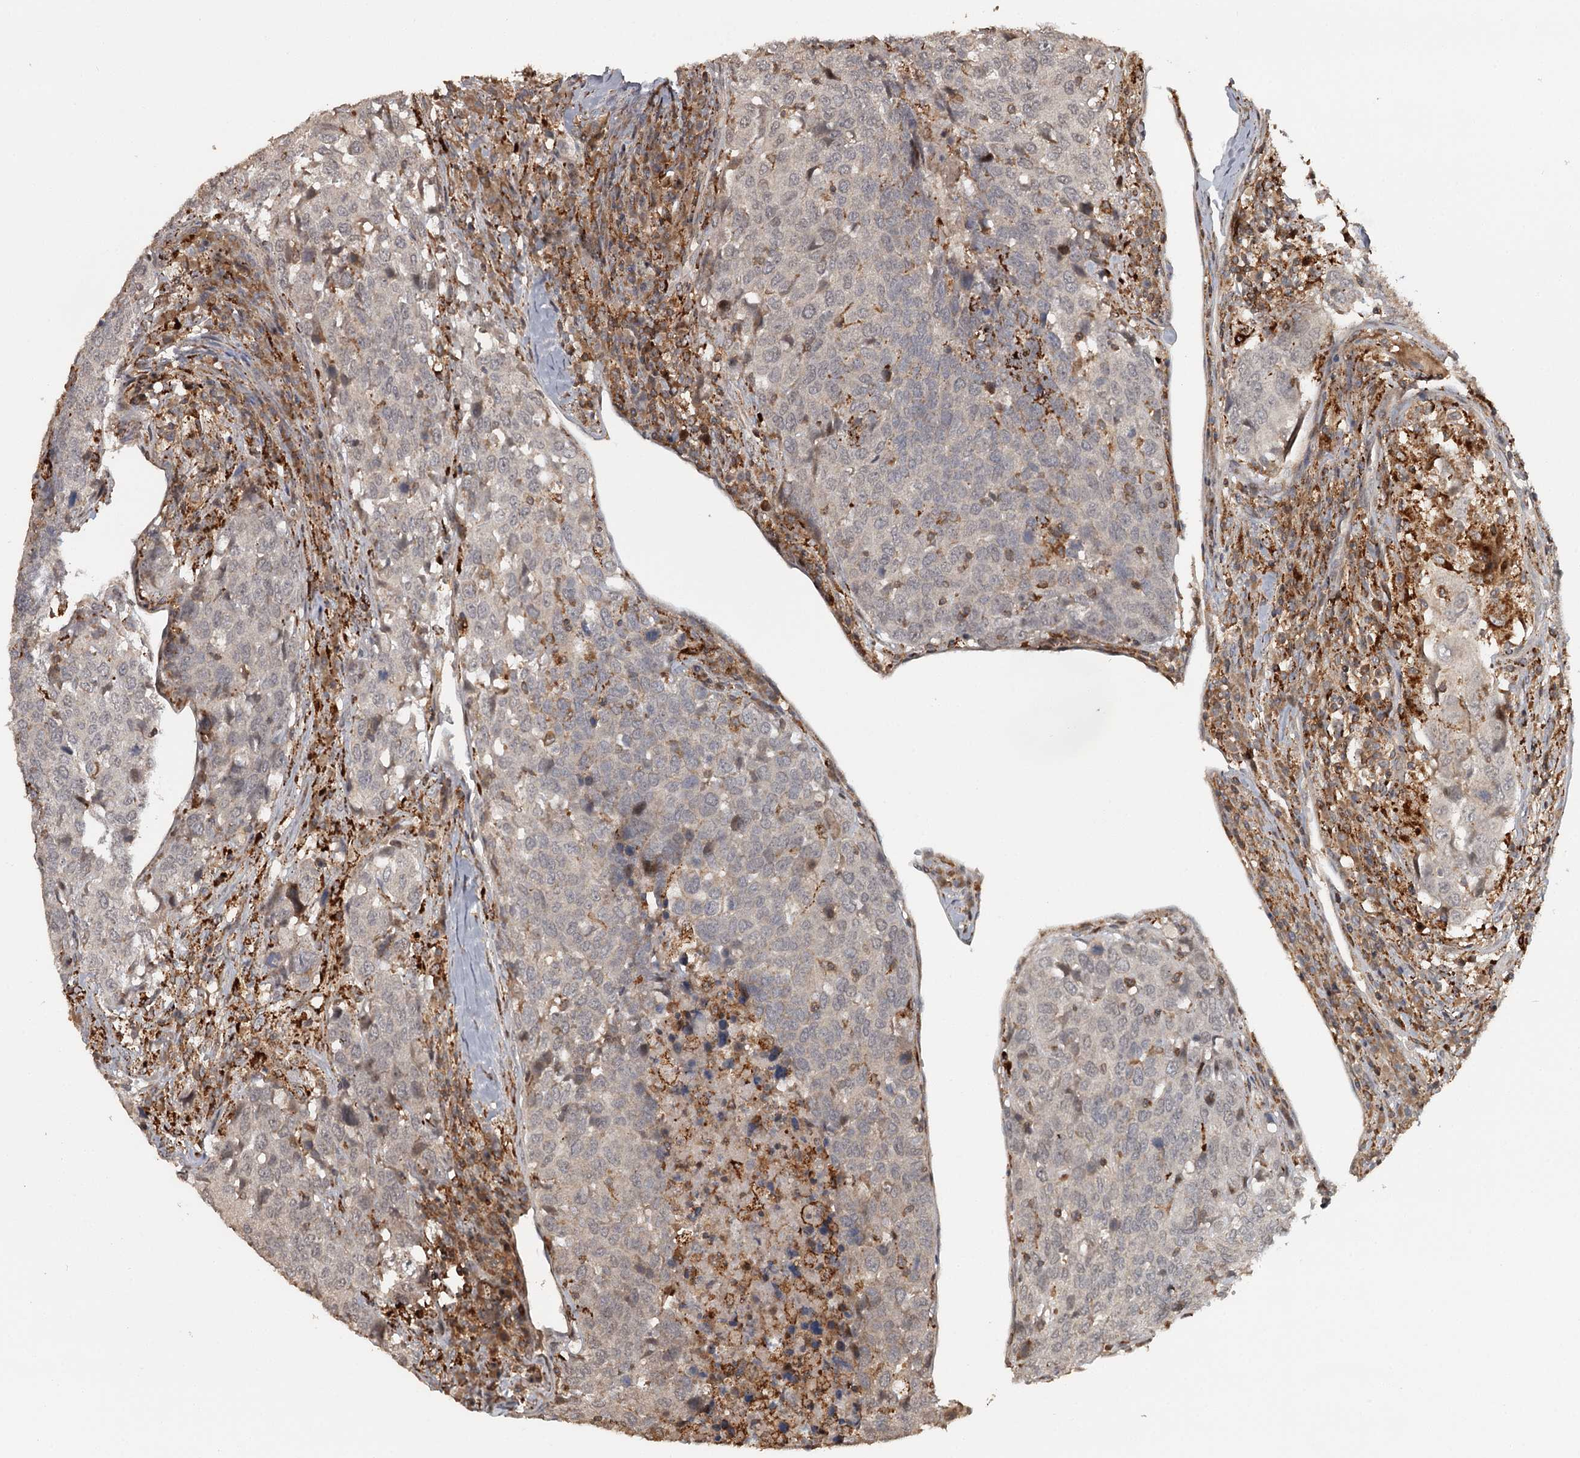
{"staining": {"intensity": "negative", "quantity": "none", "location": "none"}, "tissue": "head and neck cancer", "cell_type": "Tumor cells", "image_type": "cancer", "snomed": [{"axis": "morphology", "description": "Squamous cell carcinoma, NOS"}, {"axis": "topography", "description": "Head-Neck"}], "caption": "Human head and neck squamous cell carcinoma stained for a protein using IHC reveals no staining in tumor cells.", "gene": "FAXC", "patient": {"sex": "male", "age": 66}}